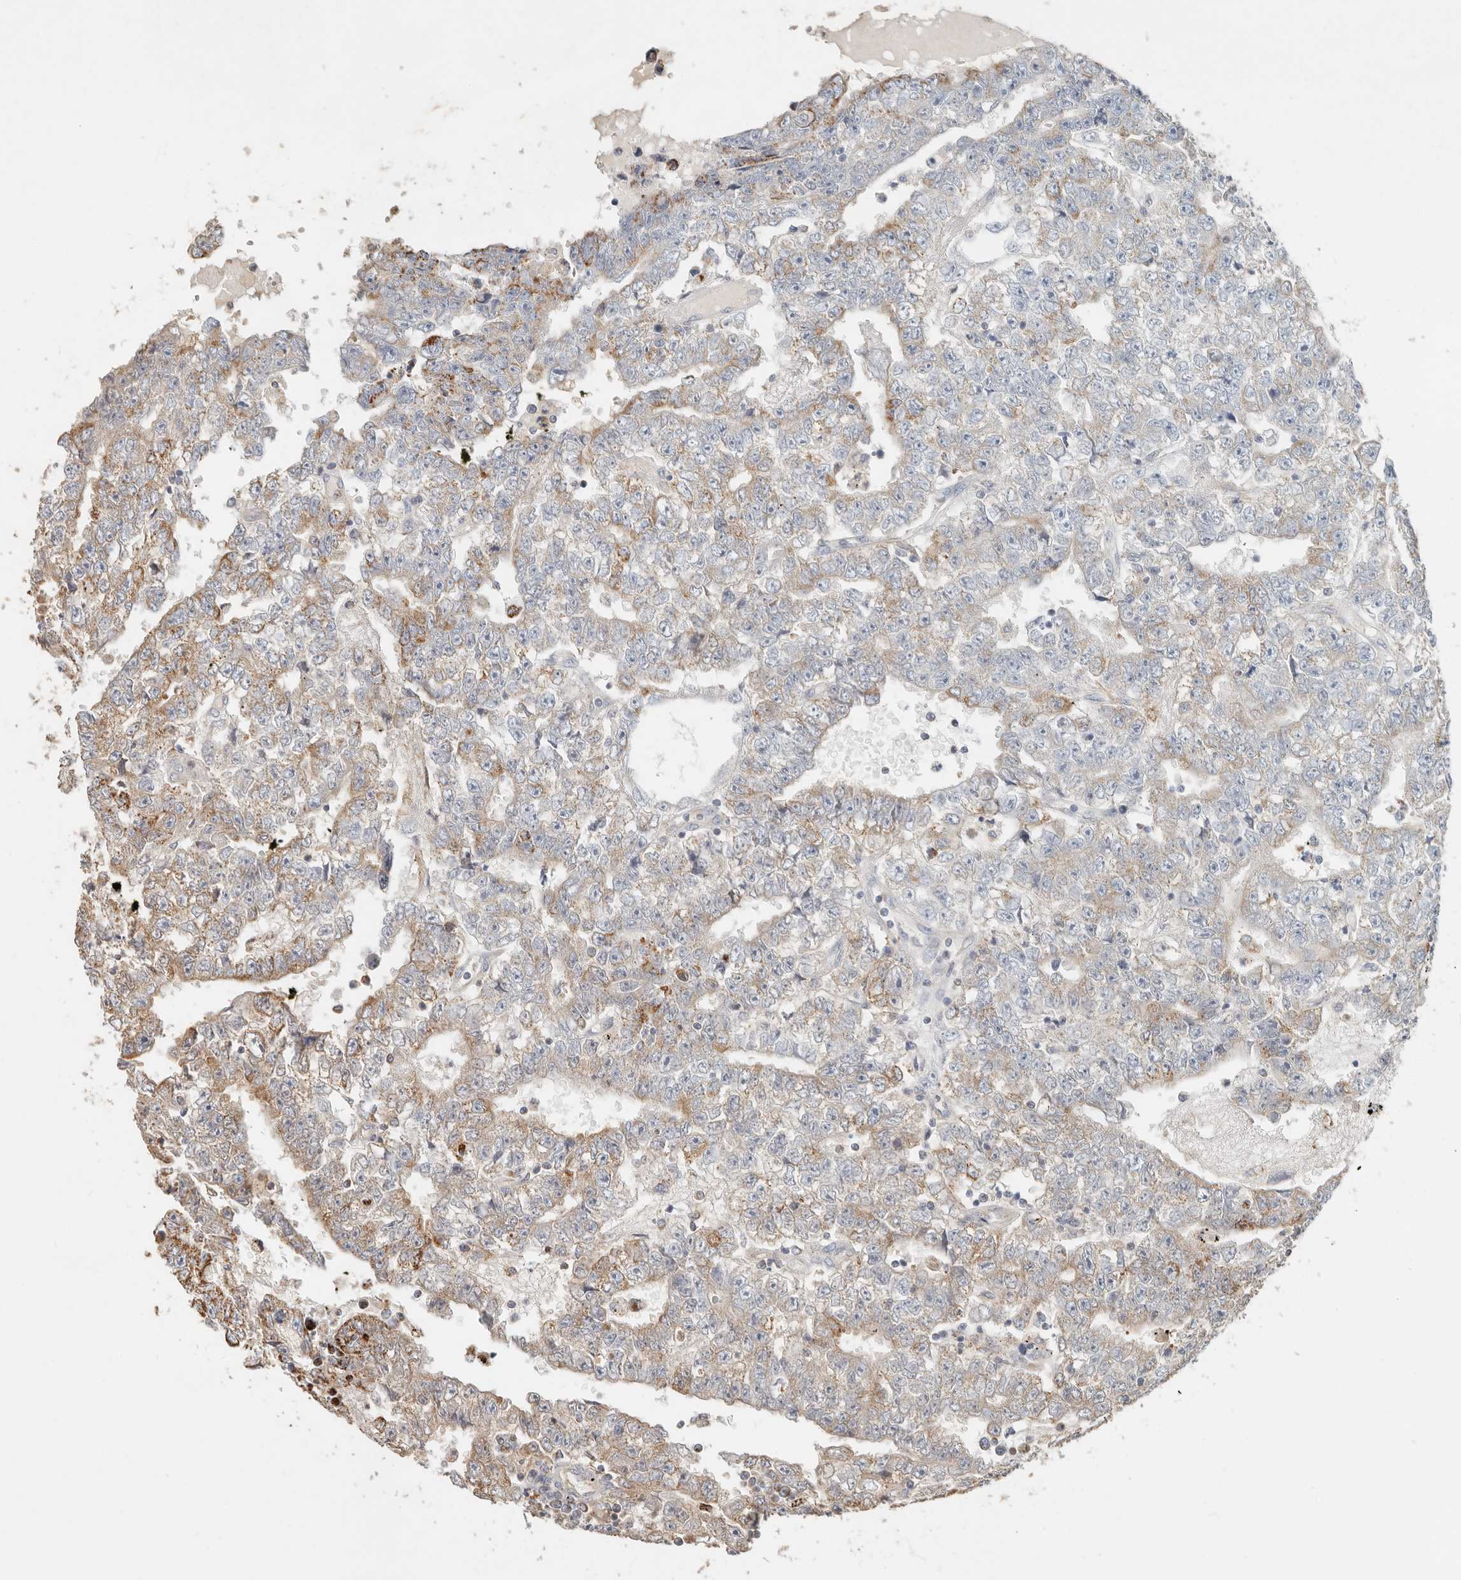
{"staining": {"intensity": "moderate", "quantity": "25%-75%", "location": "cytoplasmic/membranous"}, "tissue": "testis cancer", "cell_type": "Tumor cells", "image_type": "cancer", "snomed": [{"axis": "morphology", "description": "Carcinoma, Embryonal, NOS"}, {"axis": "topography", "description": "Testis"}], "caption": "Testis cancer (embryonal carcinoma) stained for a protein displays moderate cytoplasmic/membranous positivity in tumor cells. The staining is performed using DAB (3,3'-diaminobenzidine) brown chromogen to label protein expression. The nuclei are counter-stained blue using hematoxylin.", "gene": "ARHGEF10L", "patient": {"sex": "male", "age": 25}}